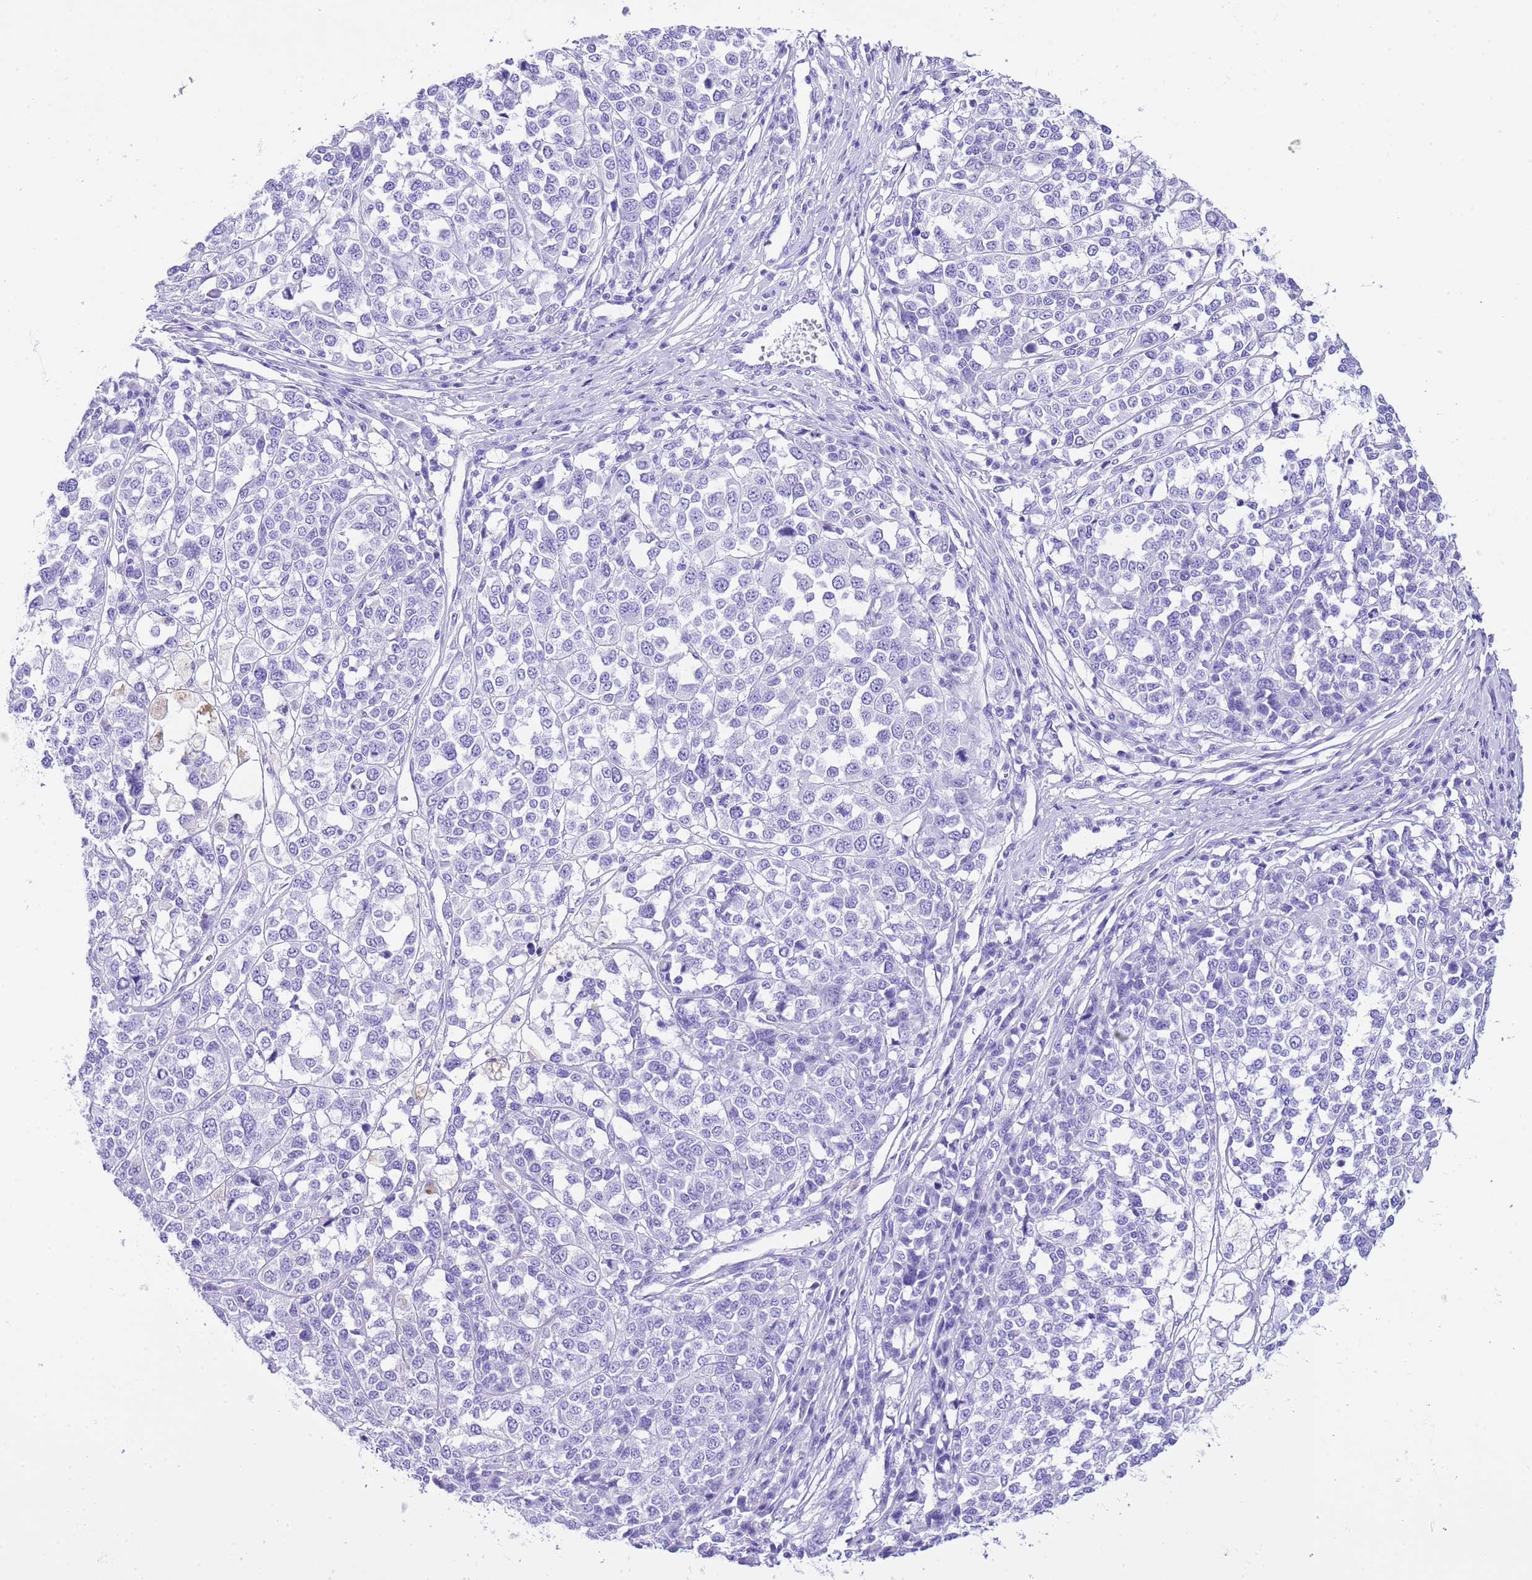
{"staining": {"intensity": "negative", "quantity": "none", "location": "none"}, "tissue": "melanoma", "cell_type": "Tumor cells", "image_type": "cancer", "snomed": [{"axis": "morphology", "description": "Malignant melanoma, Metastatic site"}, {"axis": "topography", "description": "Lymph node"}], "caption": "This is an immunohistochemistry (IHC) photomicrograph of melanoma. There is no positivity in tumor cells.", "gene": "KCNC1", "patient": {"sex": "male", "age": 44}}